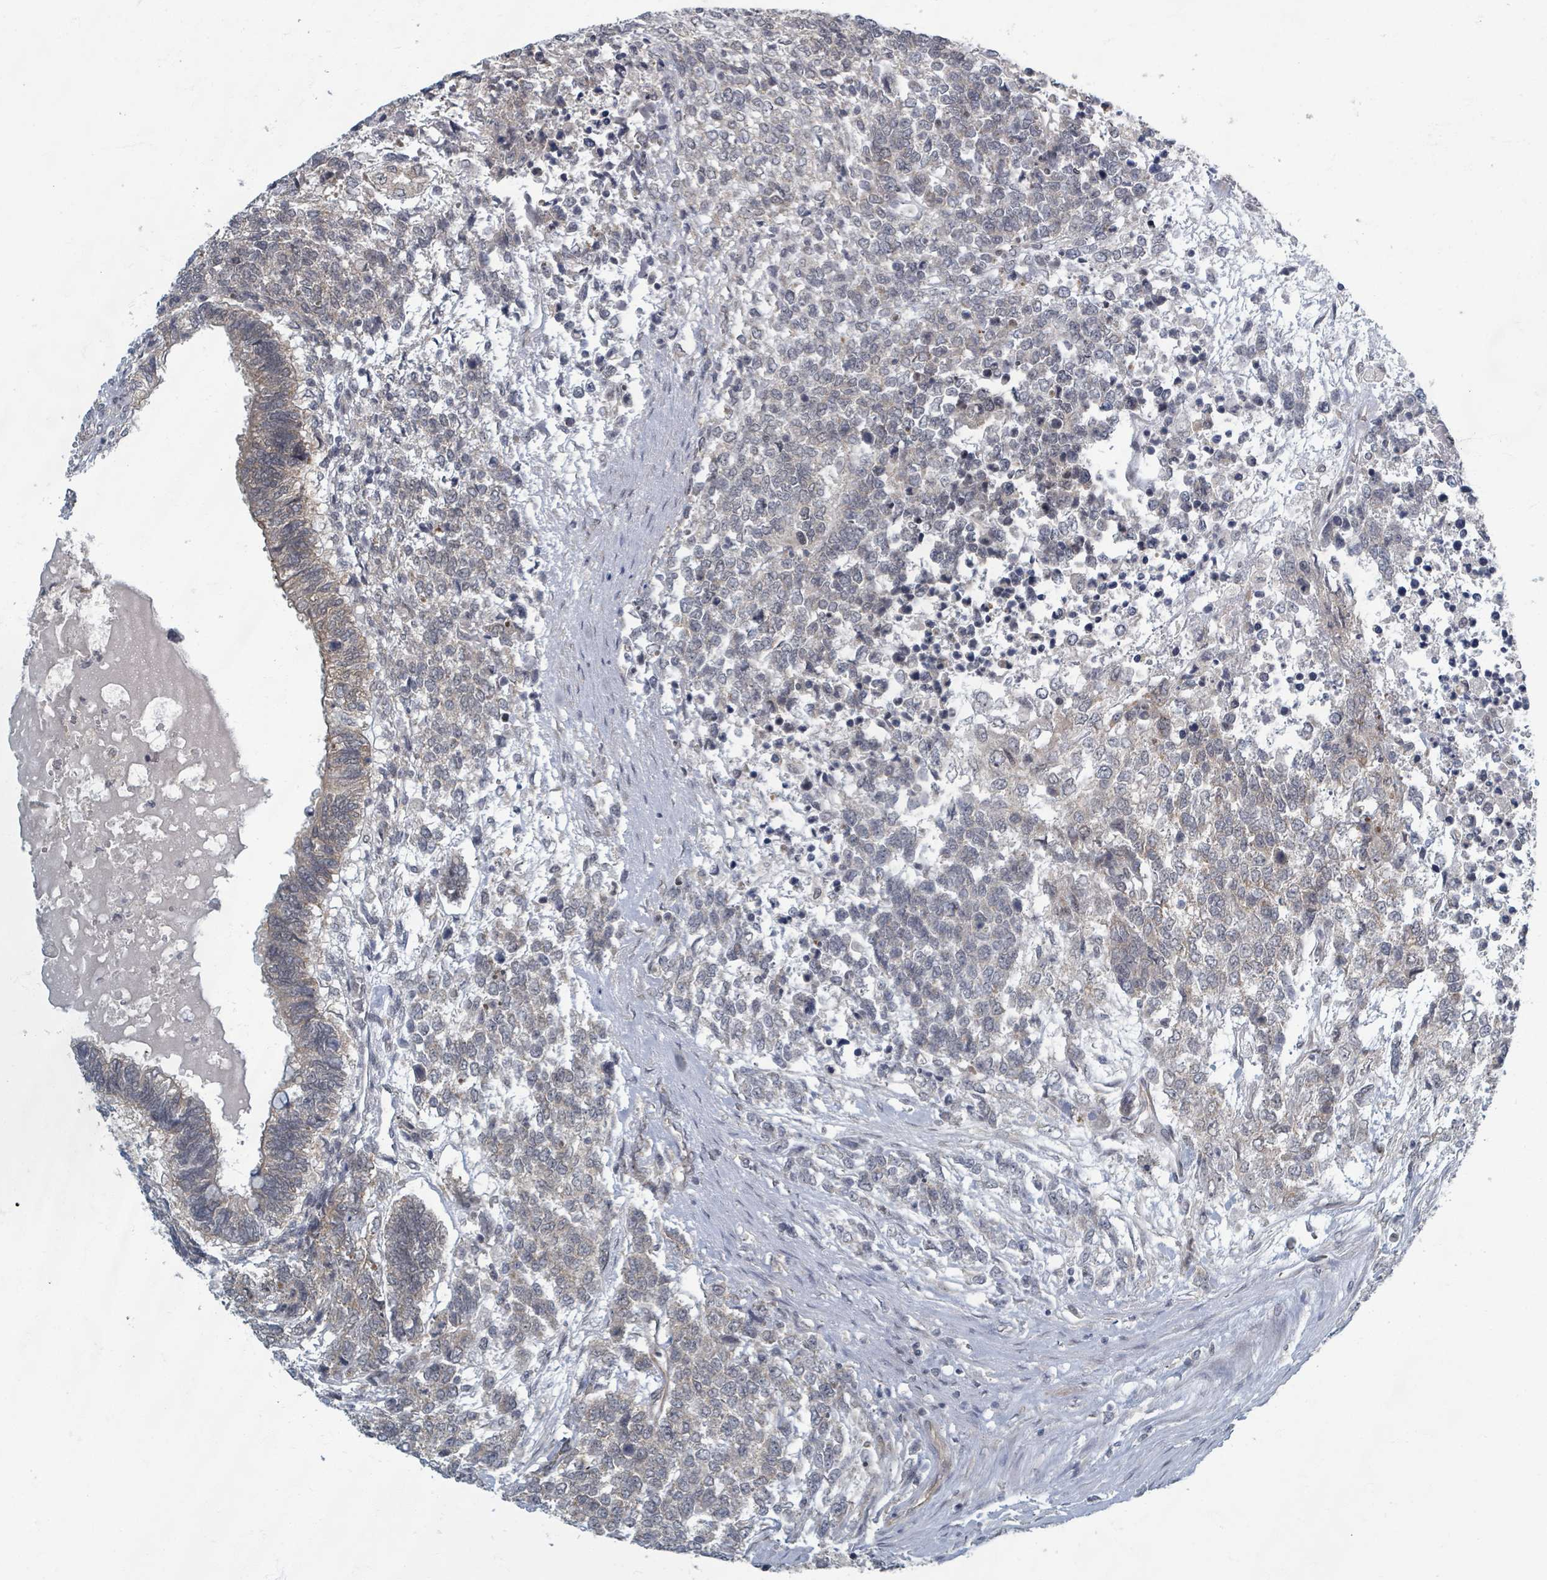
{"staining": {"intensity": "negative", "quantity": "none", "location": "none"}, "tissue": "testis cancer", "cell_type": "Tumor cells", "image_type": "cancer", "snomed": [{"axis": "morphology", "description": "Carcinoma, Embryonal, NOS"}, {"axis": "topography", "description": "Testis"}], "caption": "Immunohistochemistry of human testis cancer demonstrates no expression in tumor cells. (Brightfield microscopy of DAB IHC at high magnification).", "gene": "INTS15", "patient": {"sex": "male", "age": 23}}